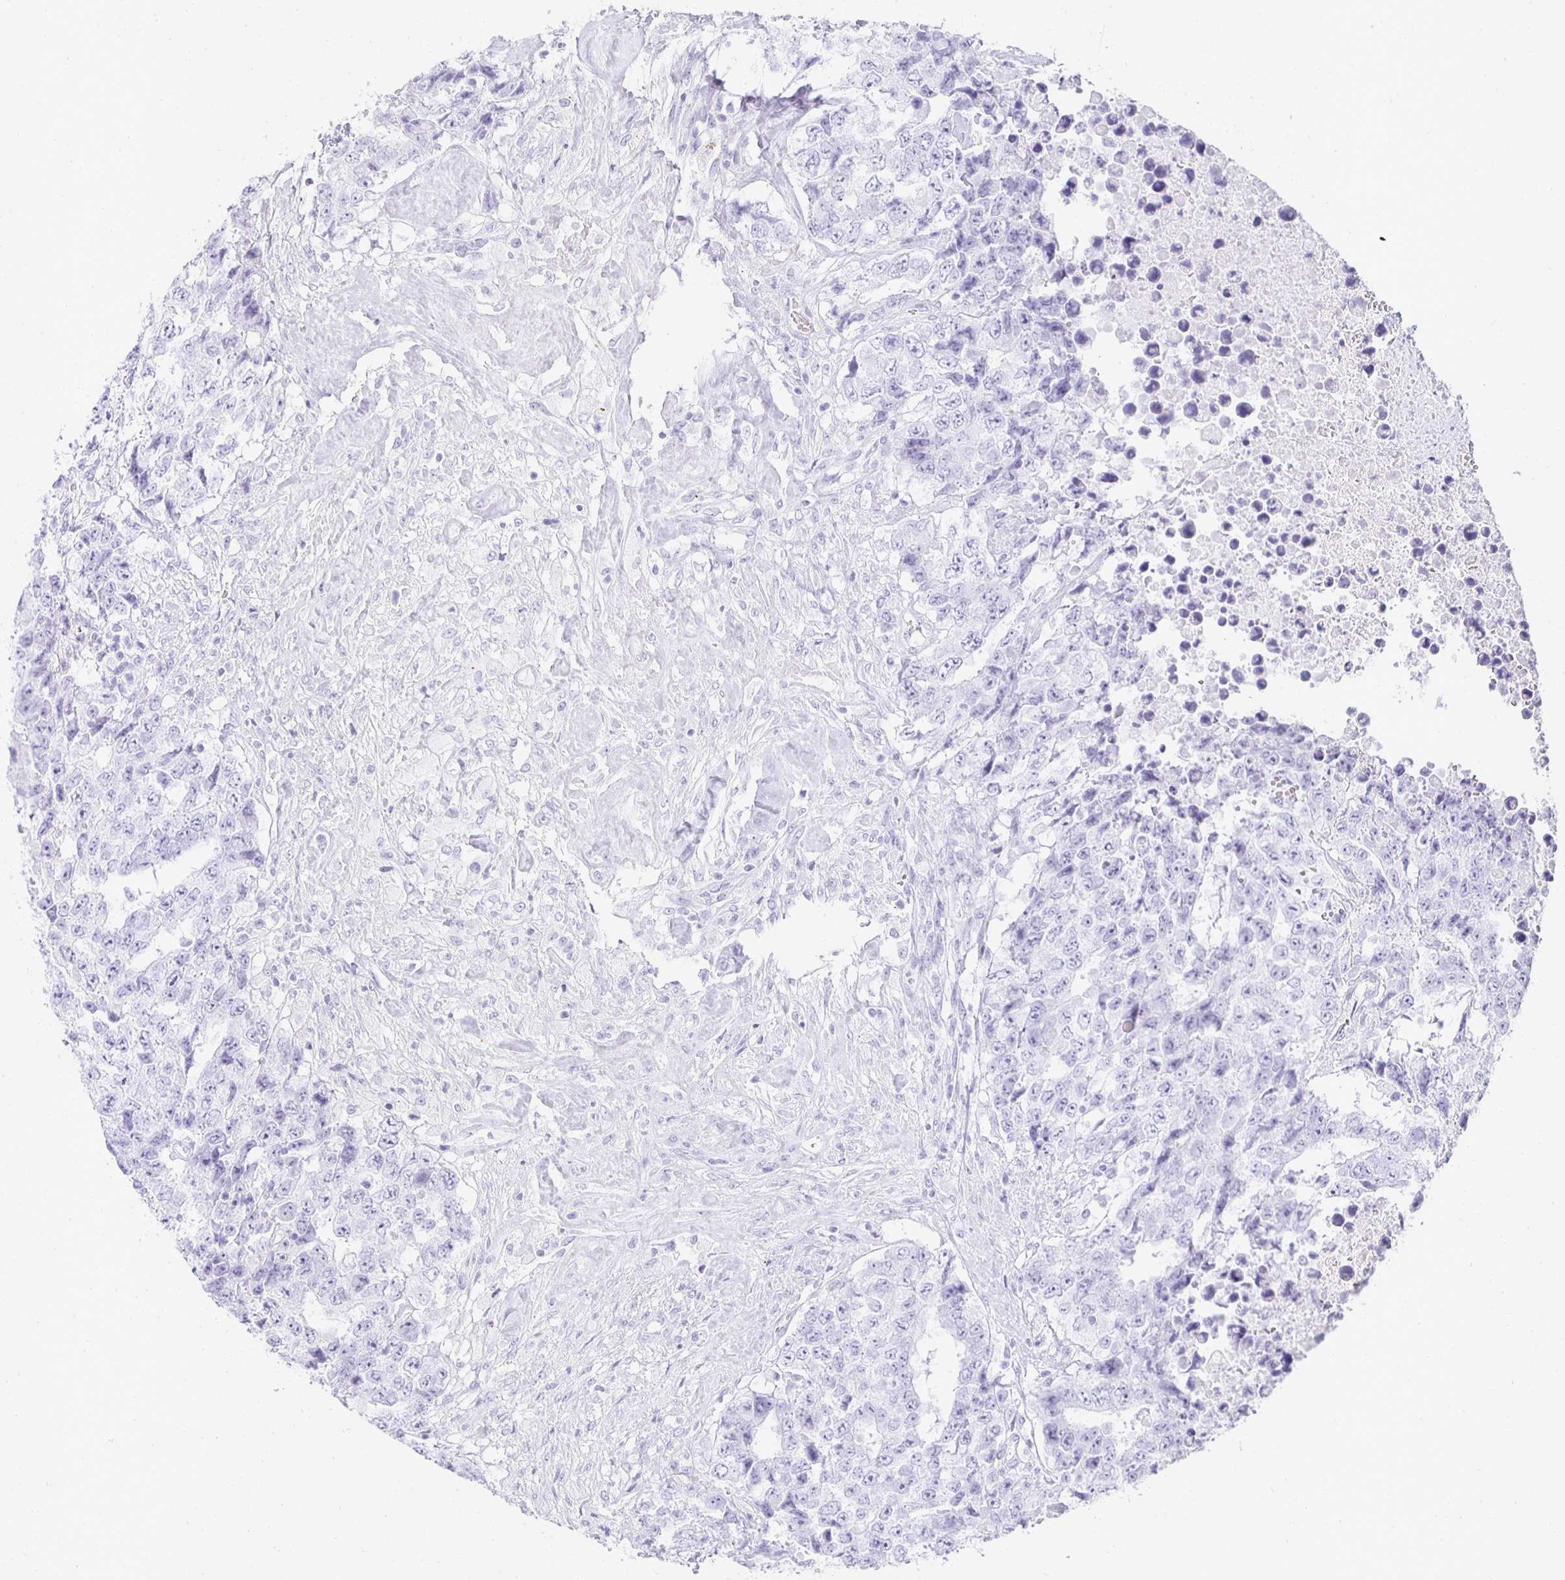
{"staining": {"intensity": "negative", "quantity": "none", "location": "none"}, "tissue": "testis cancer", "cell_type": "Tumor cells", "image_type": "cancer", "snomed": [{"axis": "morphology", "description": "Carcinoma, Embryonal, NOS"}, {"axis": "topography", "description": "Testis"}], "caption": "Tumor cells are negative for protein expression in human testis embryonal carcinoma. Nuclei are stained in blue.", "gene": "TPSD1", "patient": {"sex": "male", "age": 24}}